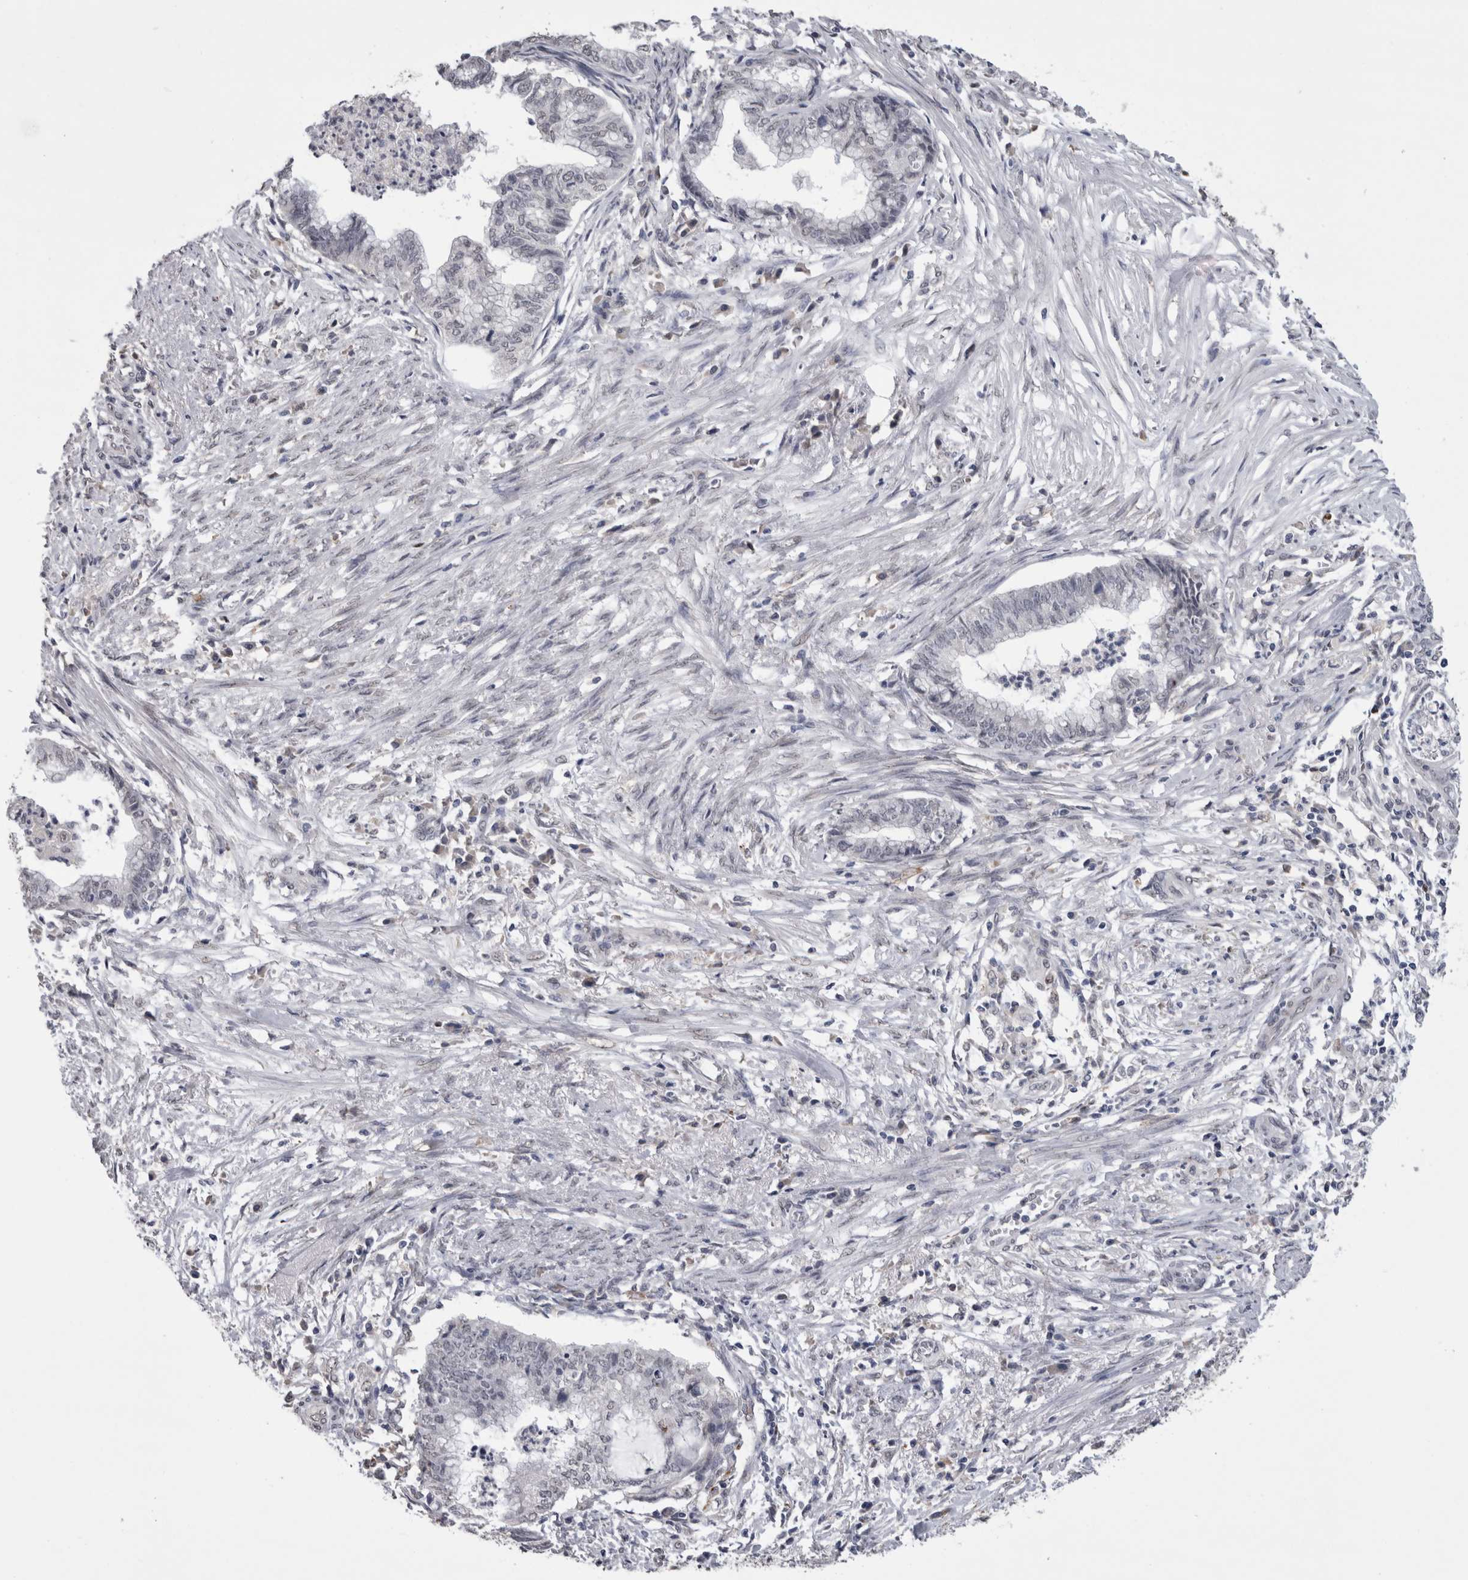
{"staining": {"intensity": "negative", "quantity": "none", "location": "none"}, "tissue": "endometrial cancer", "cell_type": "Tumor cells", "image_type": "cancer", "snomed": [{"axis": "morphology", "description": "Necrosis, NOS"}, {"axis": "morphology", "description": "Adenocarcinoma, NOS"}, {"axis": "topography", "description": "Endometrium"}], "caption": "Immunohistochemistry (IHC) of human endometrial cancer (adenocarcinoma) shows no expression in tumor cells.", "gene": "PAX5", "patient": {"sex": "female", "age": 79}}